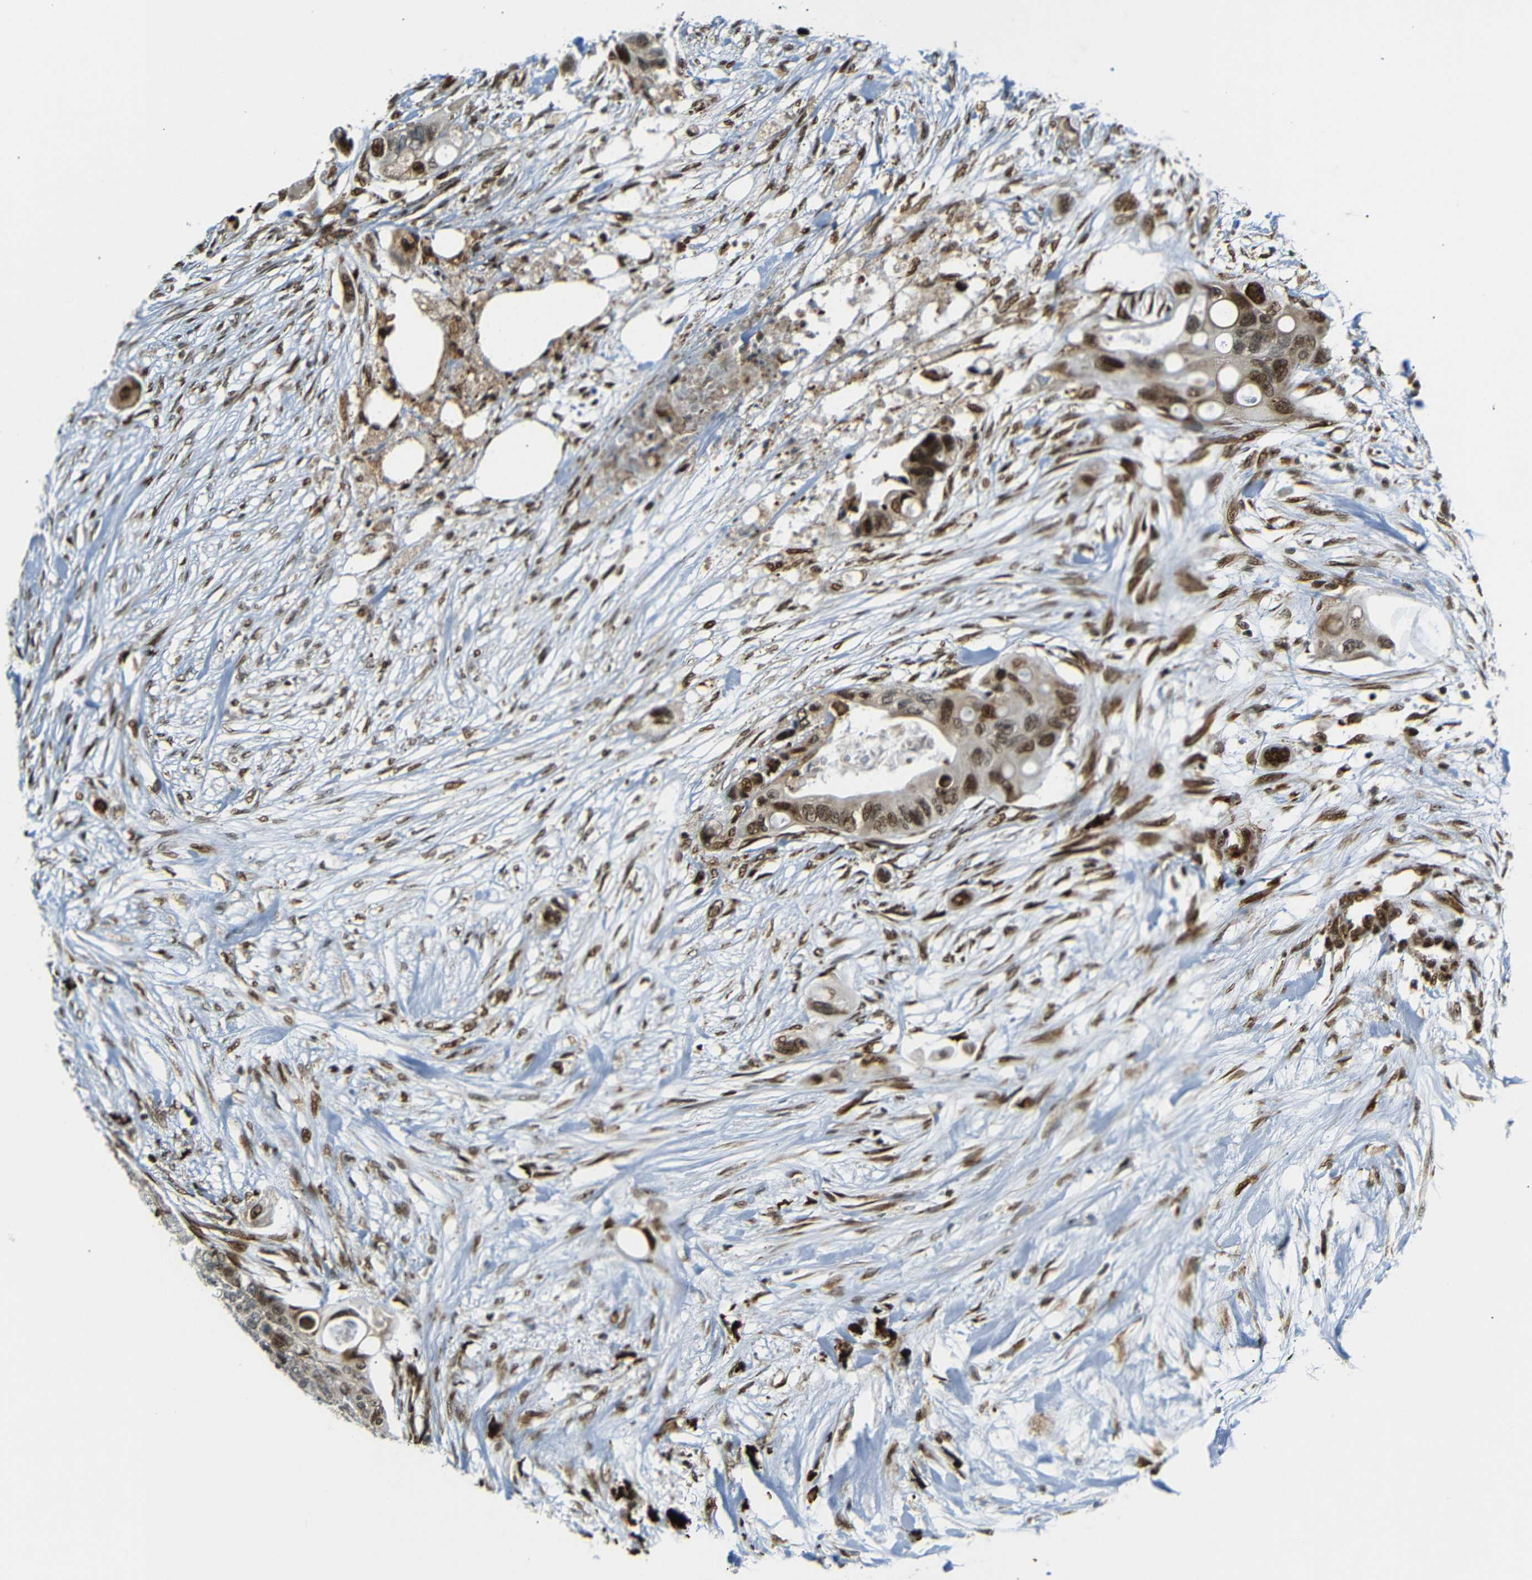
{"staining": {"intensity": "moderate", "quantity": "25%-75%", "location": "cytoplasmic/membranous,nuclear"}, "tissue": "colorectal cancer", "cell_type": "Tumor cells", "image_type": "cancer", "snomed": [{"axis": "morphology", "description": "Adenocarcinoma, NOS"}, {"axis": "topography", "description": "Colon"}], "caption": "Colorectal adenocarcinoma was stained to show a protein in brown. There is medium levels of moderate cytoplasmic/membranous and nuclear positivity in about 25%-75% of tumor cells. The protein of interest is stained brown, and the nuclei are stained in blue (DAB IHC with brightfield microscopy, high magnification).", "gene": "SPCS2", "patient": {"sex": "female", "age": 57}}